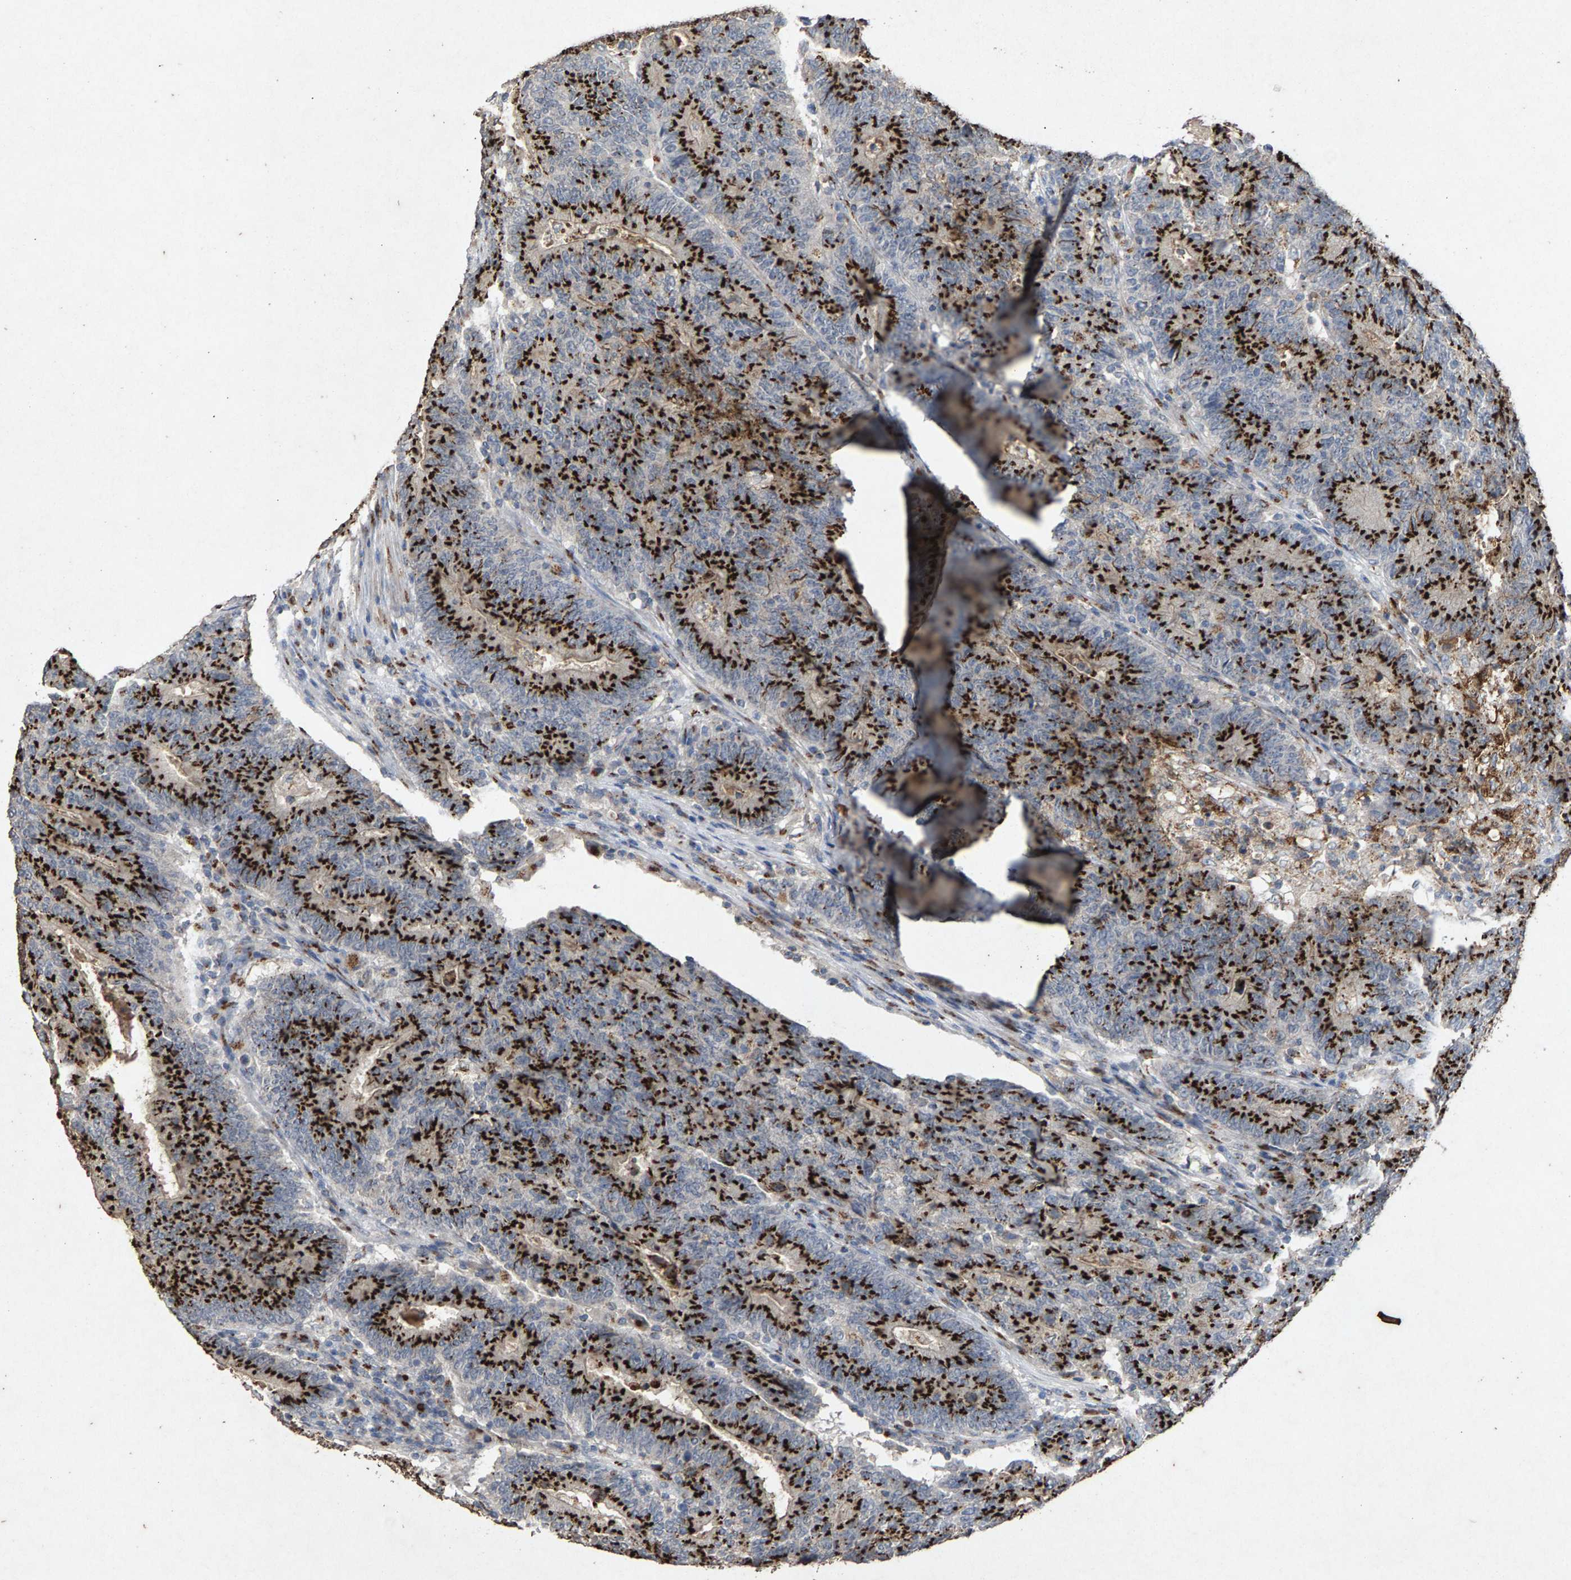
{"staining": {"intensity": "strong", "quantity": ">75%", "location": "cytoplasmic/membranous"}, "tissue": "colorectal cancer", "cell_type": "Tumor cells", "image_type": "cancer", "snomed": [{"axis": "morphology", "description": "Normal tissue, NOS"}, {"axis": "morphology", "description": "Adenocarcinoma, NOS"}, {"axis": "topography", "description": "Colon"}], "caption": "A high-resolution image shows immunohistochemistry staining of colorectal cancer (adenocarcinoma), which exhibits strong cytoplasmic/membranous positivity in about >75% of tumor cells.", "gene": "MAN2A1", "patient": {"sex": "female", "age": 75}}